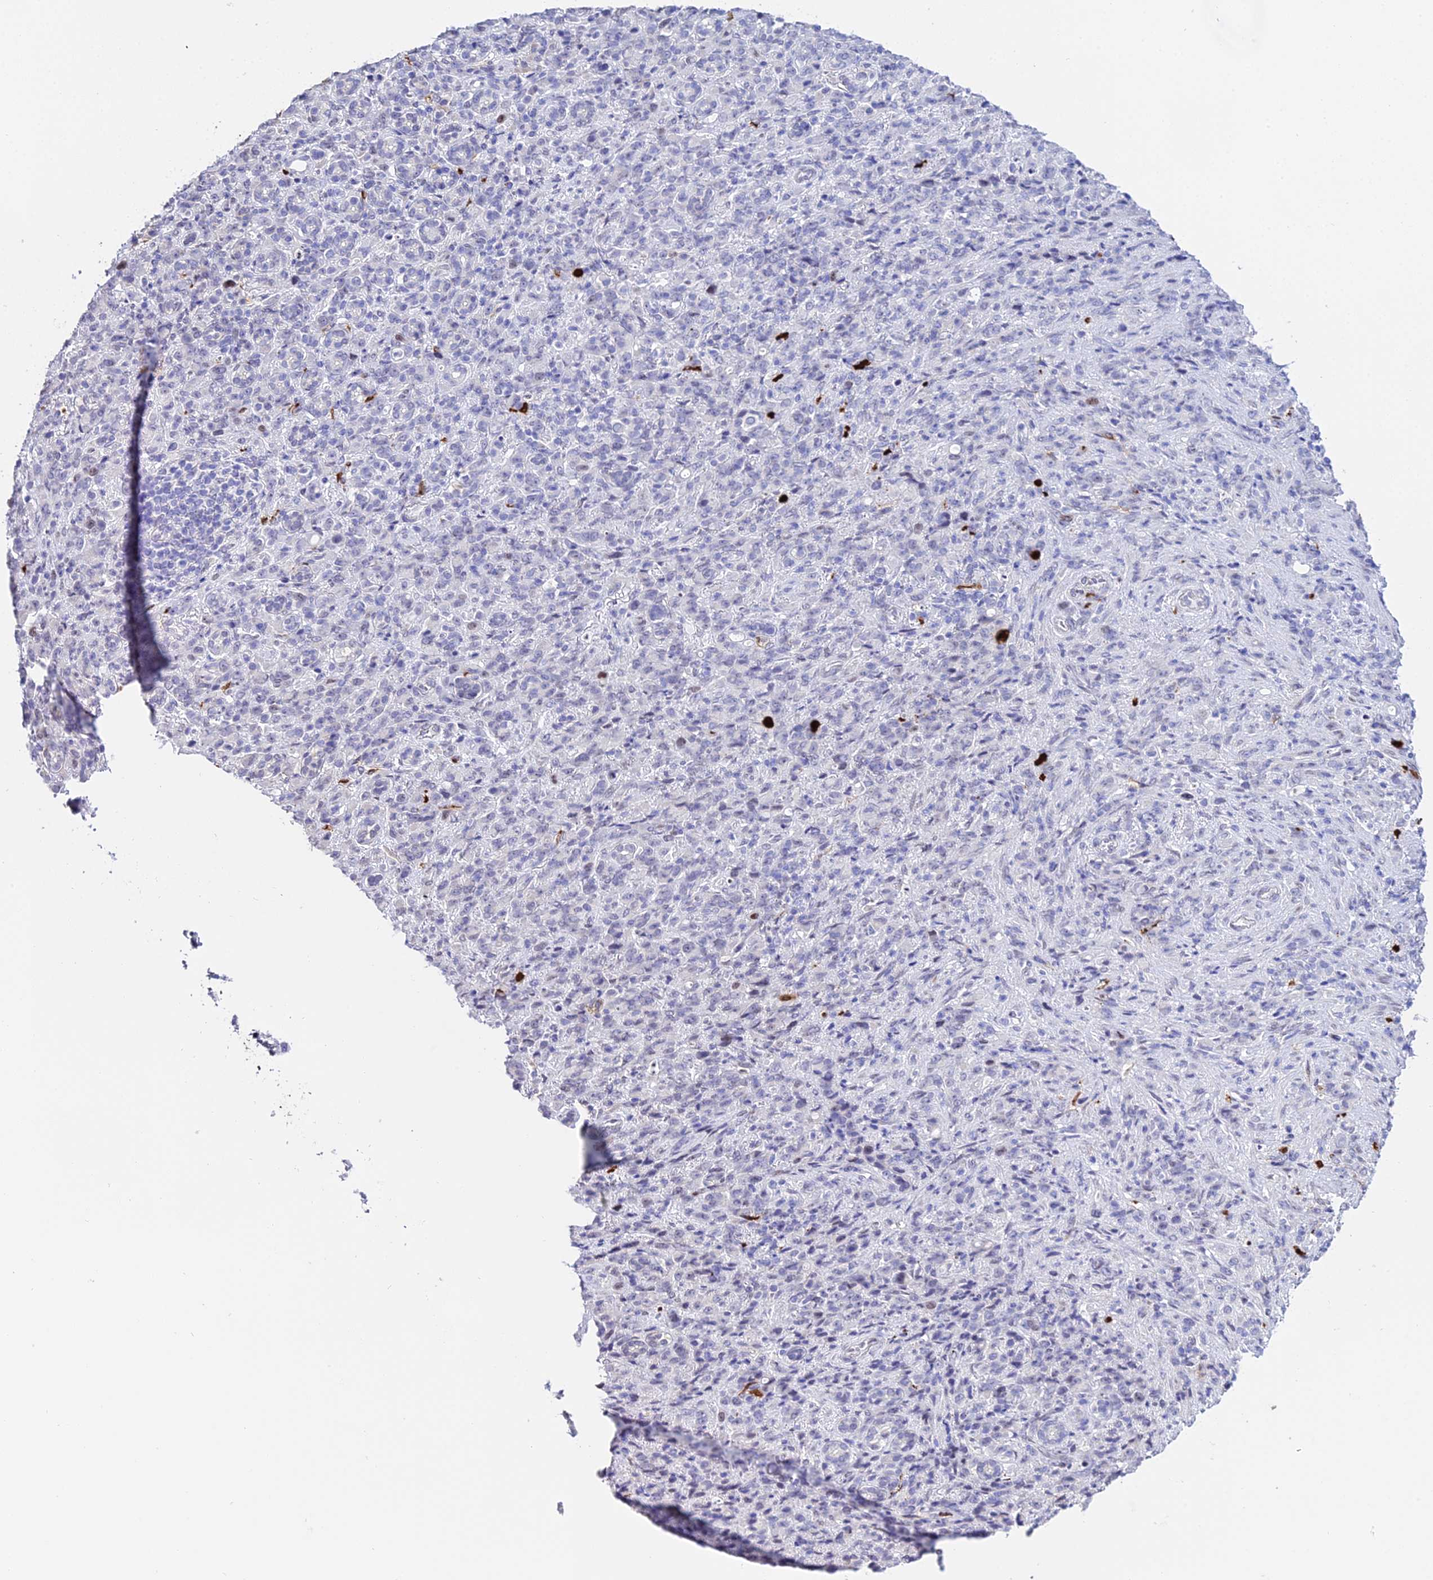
{"staining": {"intensity": "negative", "quantity": "none", "location": "none"}, "tissue": "stomach cancer", "cell_type": "Tumor cells", "image_type": "cancer", "snomed": [{"axis": "morphology", "description": "Adenocarcinoma, NOS"}, {"axis": "topography", "description": "Stomach"}], "caption": "The IHC micrograph has no significant staining in tumor cells of stomach adenocarcinoma tissue. The staining was performed using DAB (3,3'-diaminobenzidine) to visualize the protein expression in brown, while the nuclei were stained in blue with hematoxylin (Magnification: 20x).", "gene": "MCM10", "patient": {"sex": "female", "age": 79}}